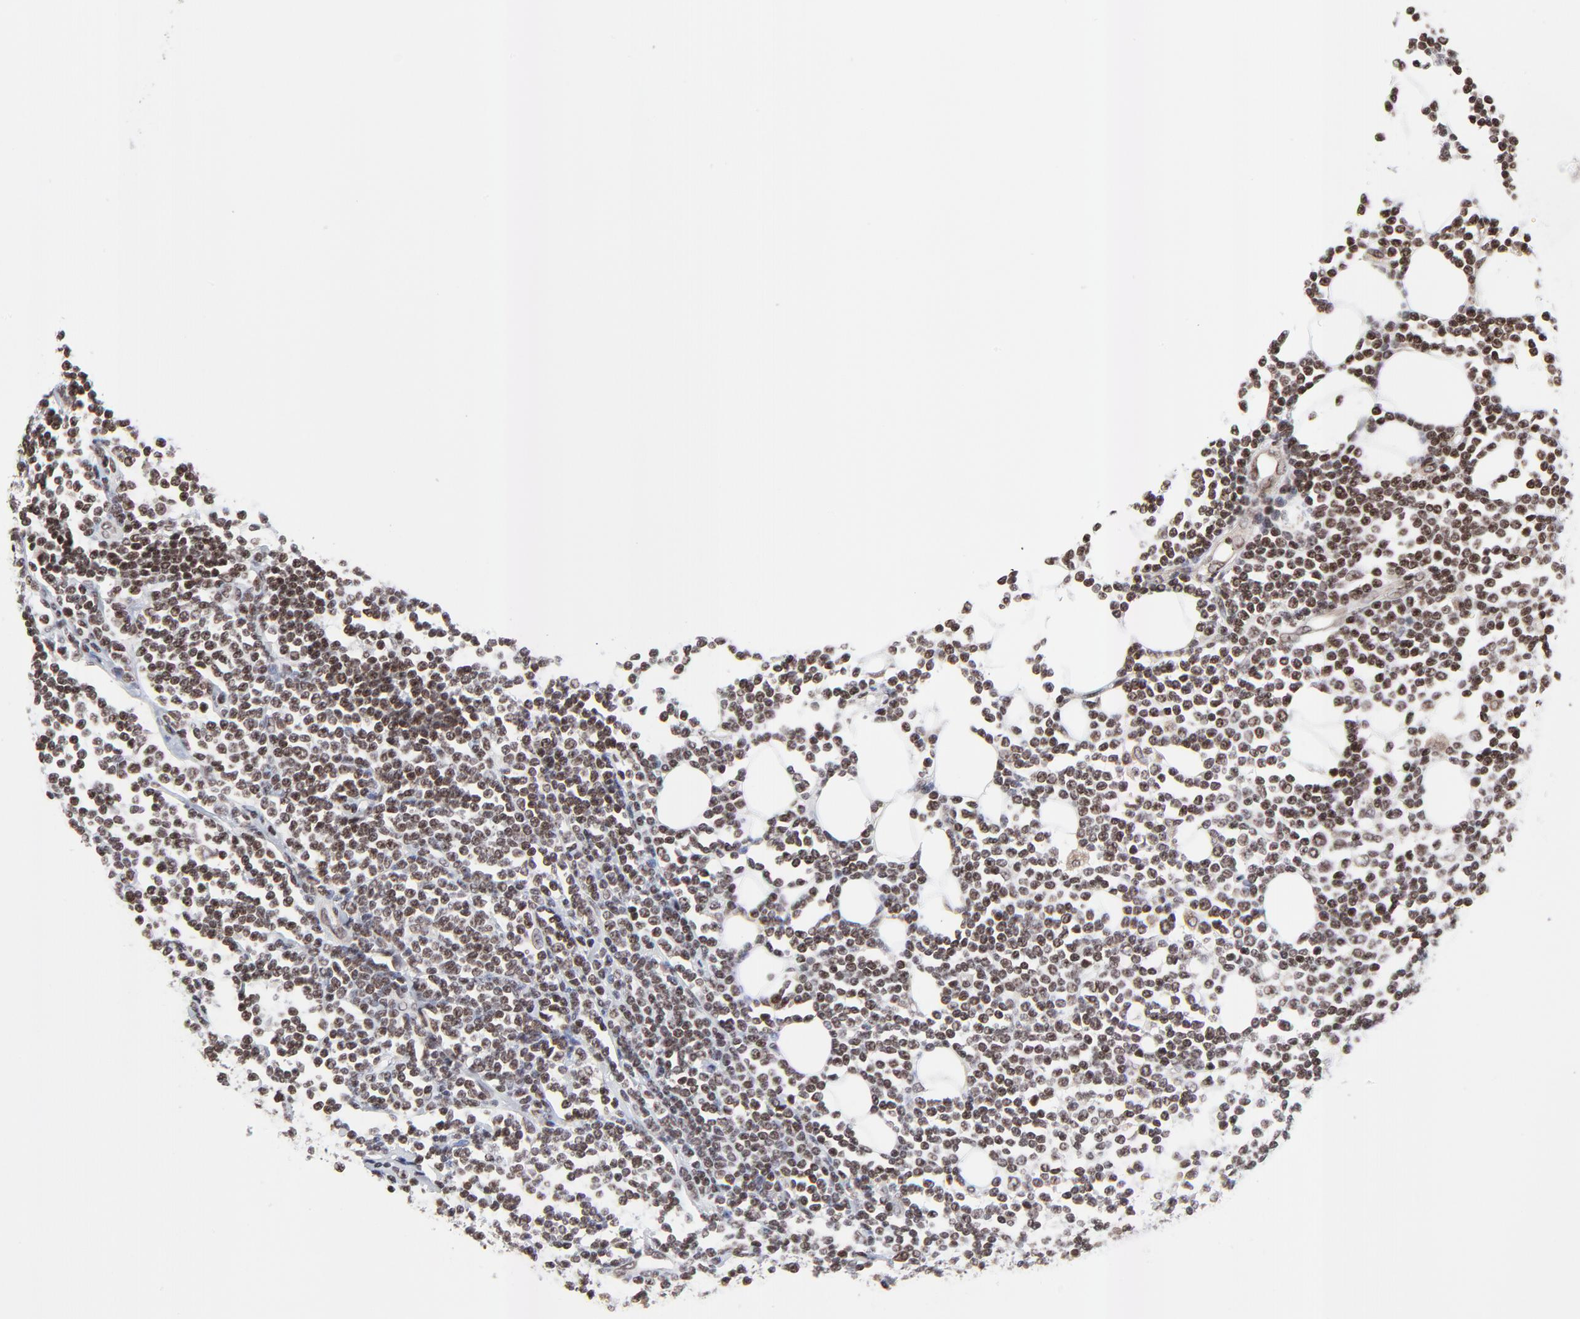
{"staining": {"intensity": "moderate", "quantity": ">75%", "location": "nuclear"}, "tissue": "lymphoma", "cell_type": "Tumor cells", "image_type": "cancer", "snomed": [{"axis": "morphology", "description": "Malignant lymphoma, non-Hodgkin's type, Low grade"}, {"axis": "topography", "description": "Soft tissue"}], "caption": "A medium amount of moderate nuclear staining is identified in approximately >75% of tumor cells in lymphoma tissue. The protein is stained brown, and the nuclei are stained in blue (DAB (3,3'-diaminobenzidine) IHC with brightfield microscopy, high magnification).", "gene": "ZNF777", "patient": {"sex": "male", "age": 92}}